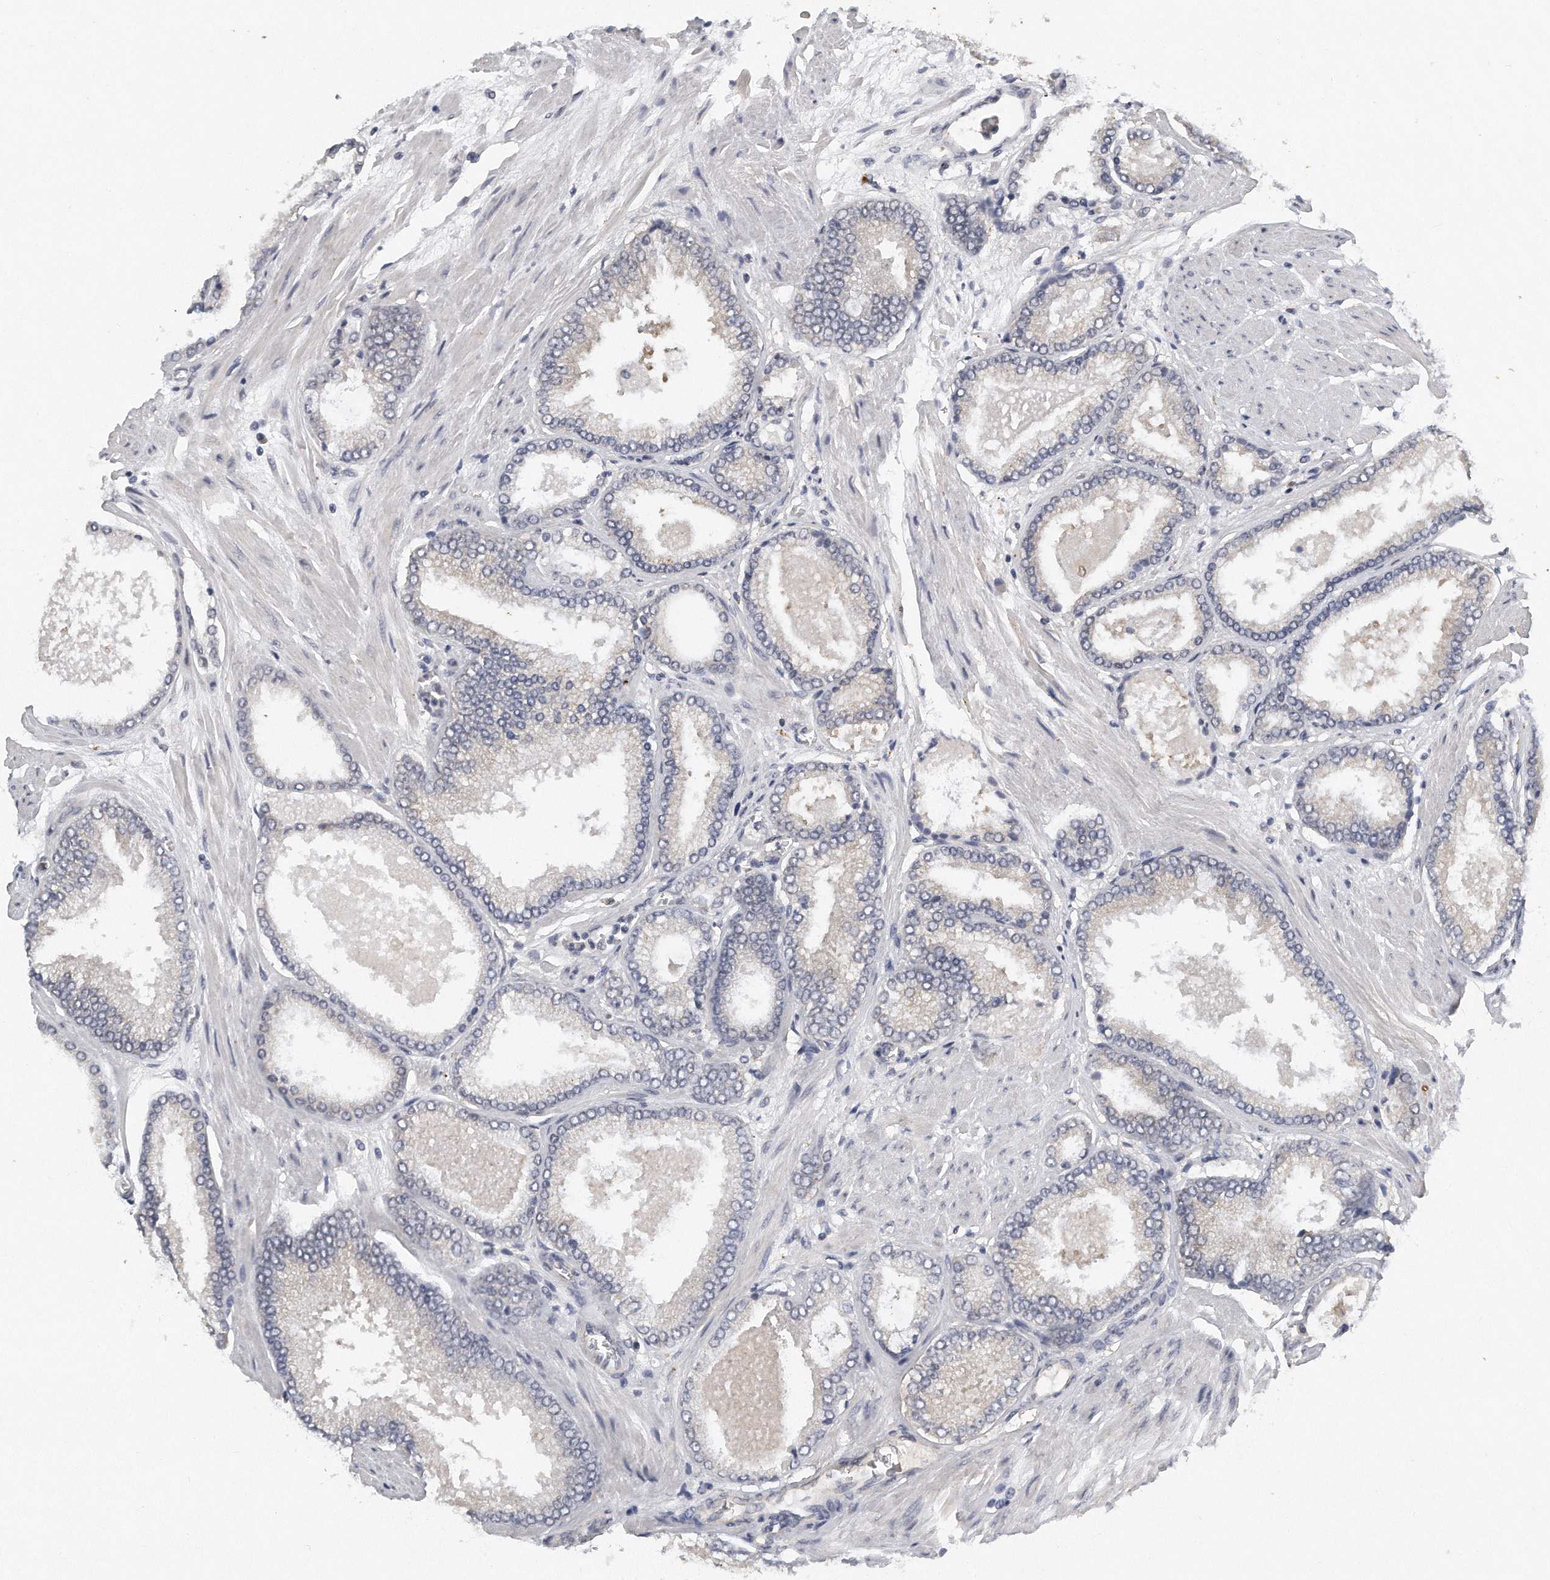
{"staining": {"intensity": "negative", "quantity": "none", "location": "none"}, "tissue": "prostate cancer", "cell_type": "Tumor cells", "image_type": "cancer", "snomed": [{"axis": "morphology", "description": "Adenocarcinoma, High grade"}, {"axis": "topography", "description": "Prostate"}], "caption": "There is no significant staining in tumor cells of prostate cancer.", "gene": "CAMK1", "patient": {"sex": "male", "age": 61}}